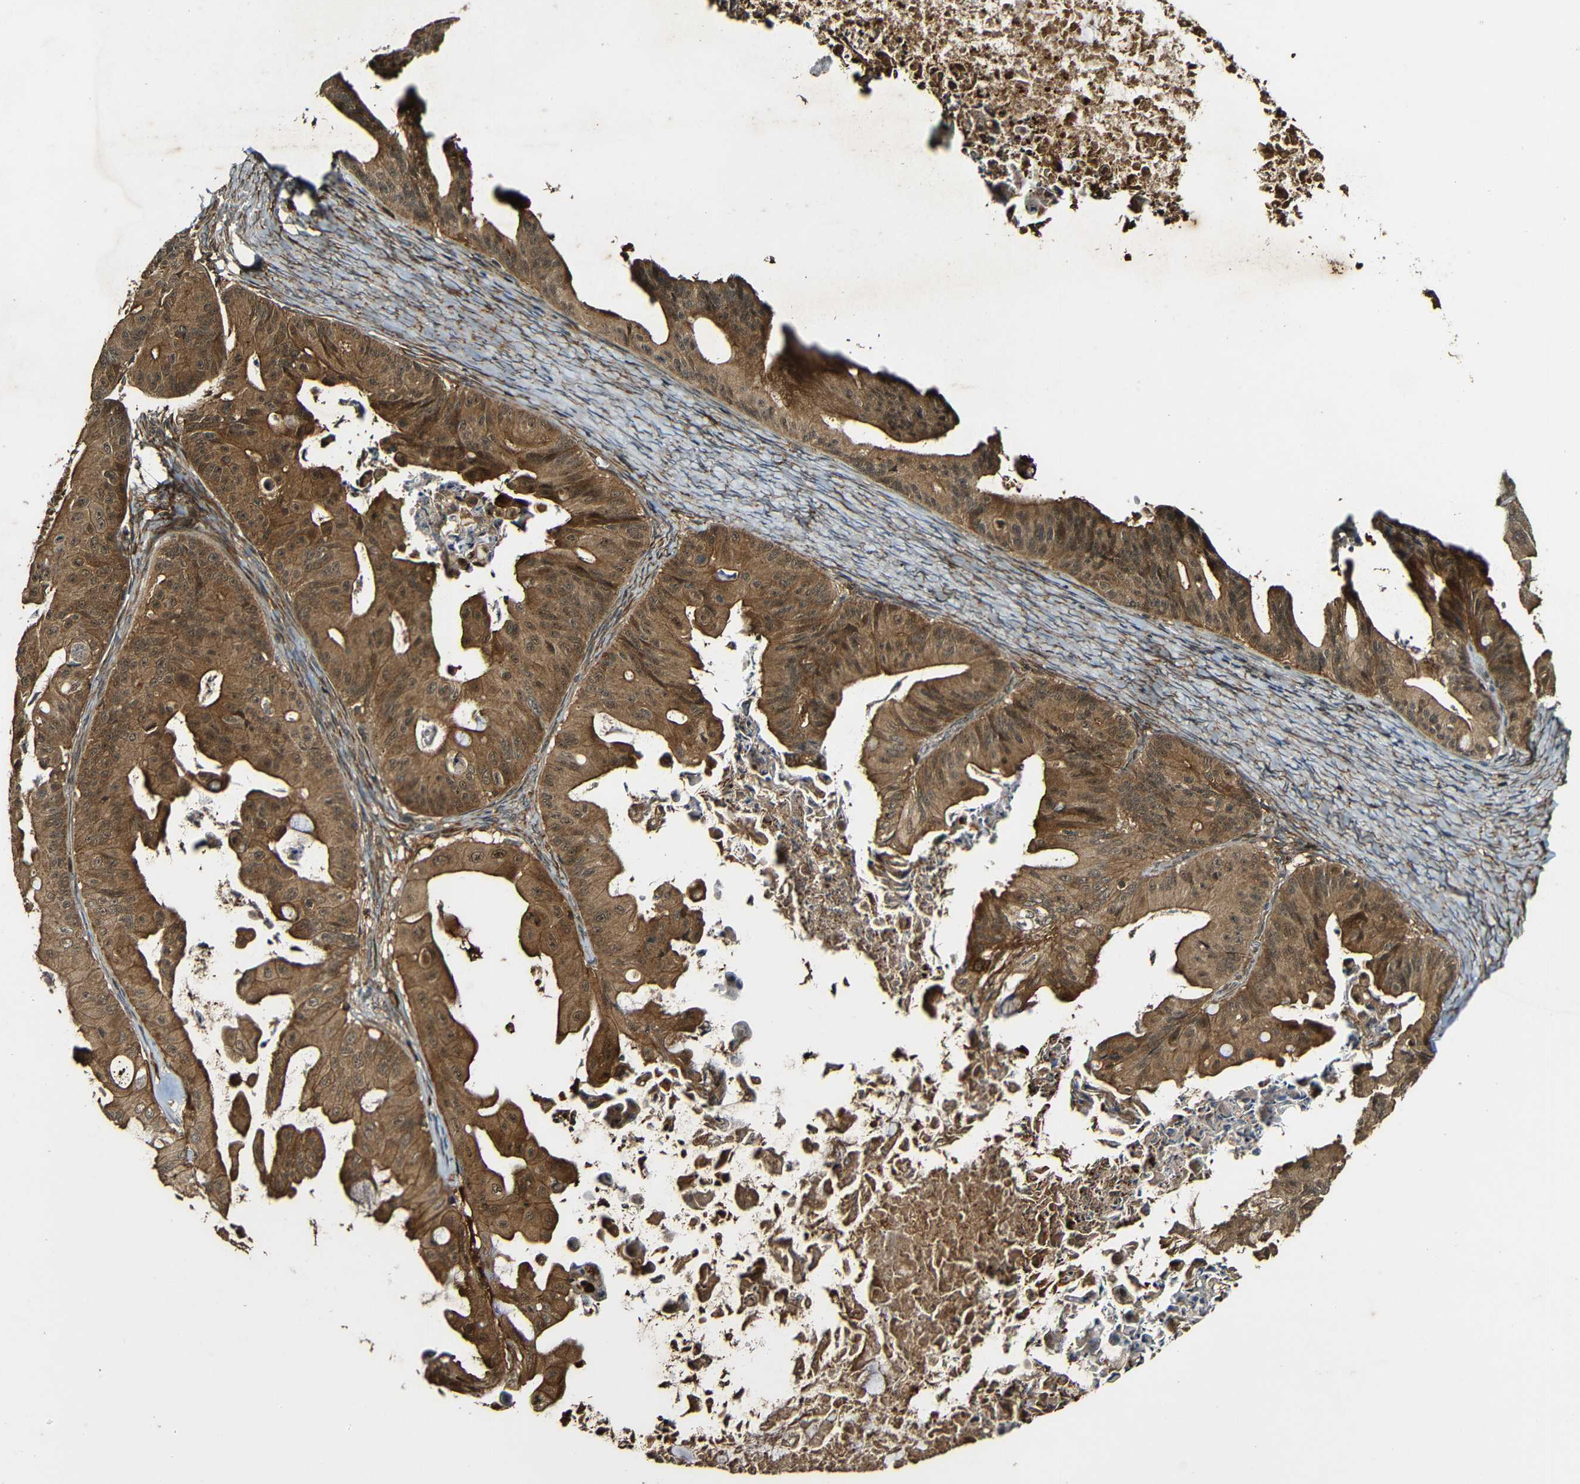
{"staining": {"intensity": "strong", "quantity": ">75%", "location": "cytoplasmic/membranous"}, "tissue": "ovarian cancer", "cell_type": "Tumor cells", "image_type": "cancer", "snomed": [{"axis": "morphology", "description": "Cystadenocarcinoma, mucinous, NOS"}, {"axis": "topography", "description": "Ovary"}], "caption": "Immunohistochemical staining of human ovarian cancer reveals high levels of strong cytoplasmic/membranous protein expression in approximately >75% of tumor cells.", "gene": "CASP8", "patient": {"sex": "female", "age": 37}}